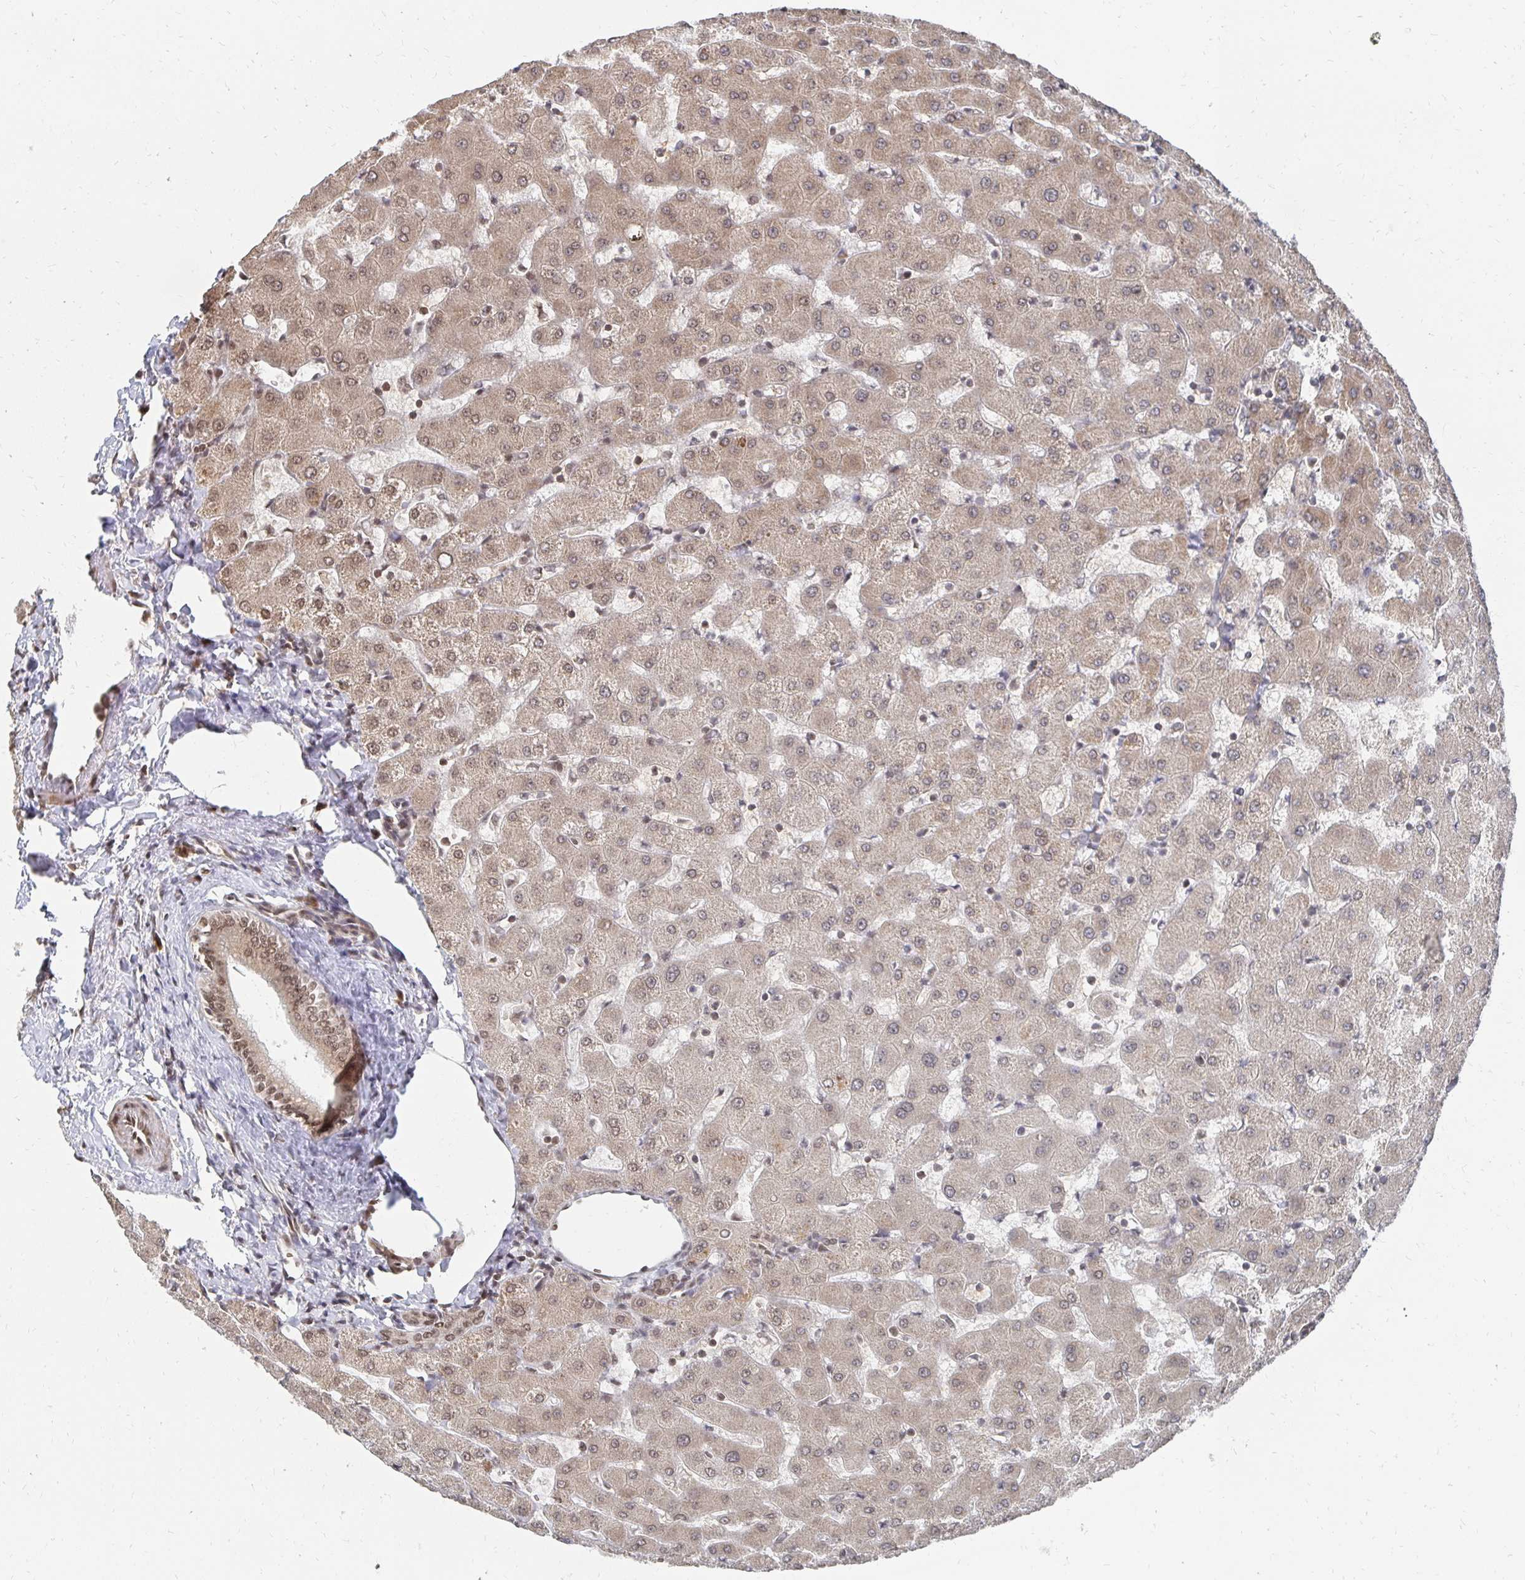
{"staining": {"intensity": "moderate", "quantity": ">75%", "location": "cytoplasmic/membranous,nuclear"}, "tissue": "liver", "cell_type": "Cholangiocytes", "image_type": "normal", "snomed": [{"axis": "morphology", "description": "Normal tissue, NOS"}, {"axis": "topography", "description": "Liver"}], "caption": "Immunohistochemistry (IHC) (DAB (3,3'-diaminobenzidine)) staining of unremarkable human liver displays moderate cytoplasmic/membranous,nuclear protein expression in about >75% of cholangiocytes. (DAB = brown stain, brightfield microscopy at high magnification).", "gene": "GTF3C6", "patient": {"sex": "female", "age": 63}}